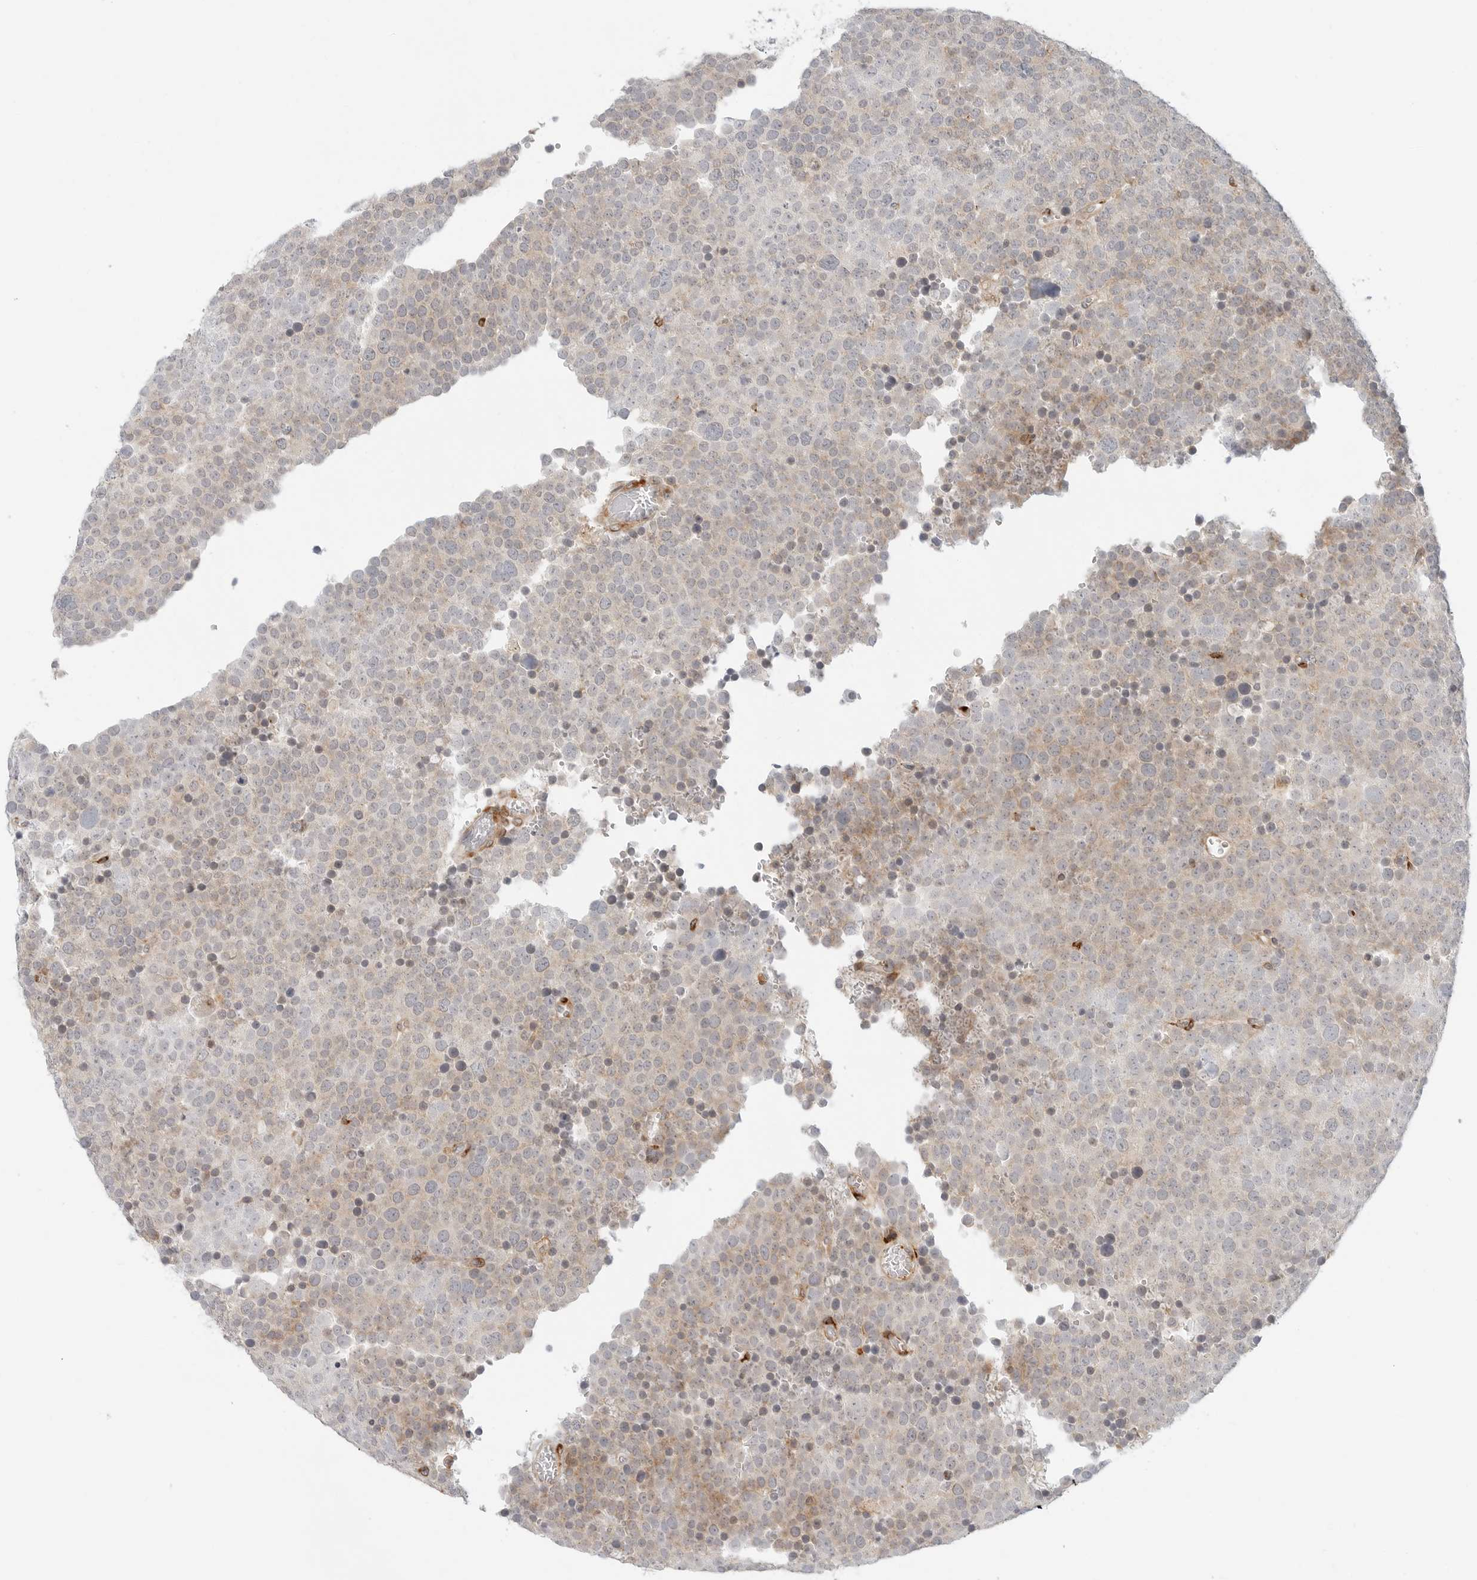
{"staining": {"intensity": "weak", "quantity": "25%-75%", "location": "cytoplasmic/membranous"}, "tissue": "testis cancer", "cell_type": "Tumor cells", "image_type": "cancer", "snomed": [{"axis": "morphology", "description": "Seminoma, NOS"}, {"axis": "topography", "description": "Testis"}], "caption": "A micrograph of human seminoma (testis) stained for a protein demonstrates weak cytoplasmic/membranous brown staining in tumor cells.", "gene": "C1QTNF1", "patient": {"sex": "male", "age": 71}}